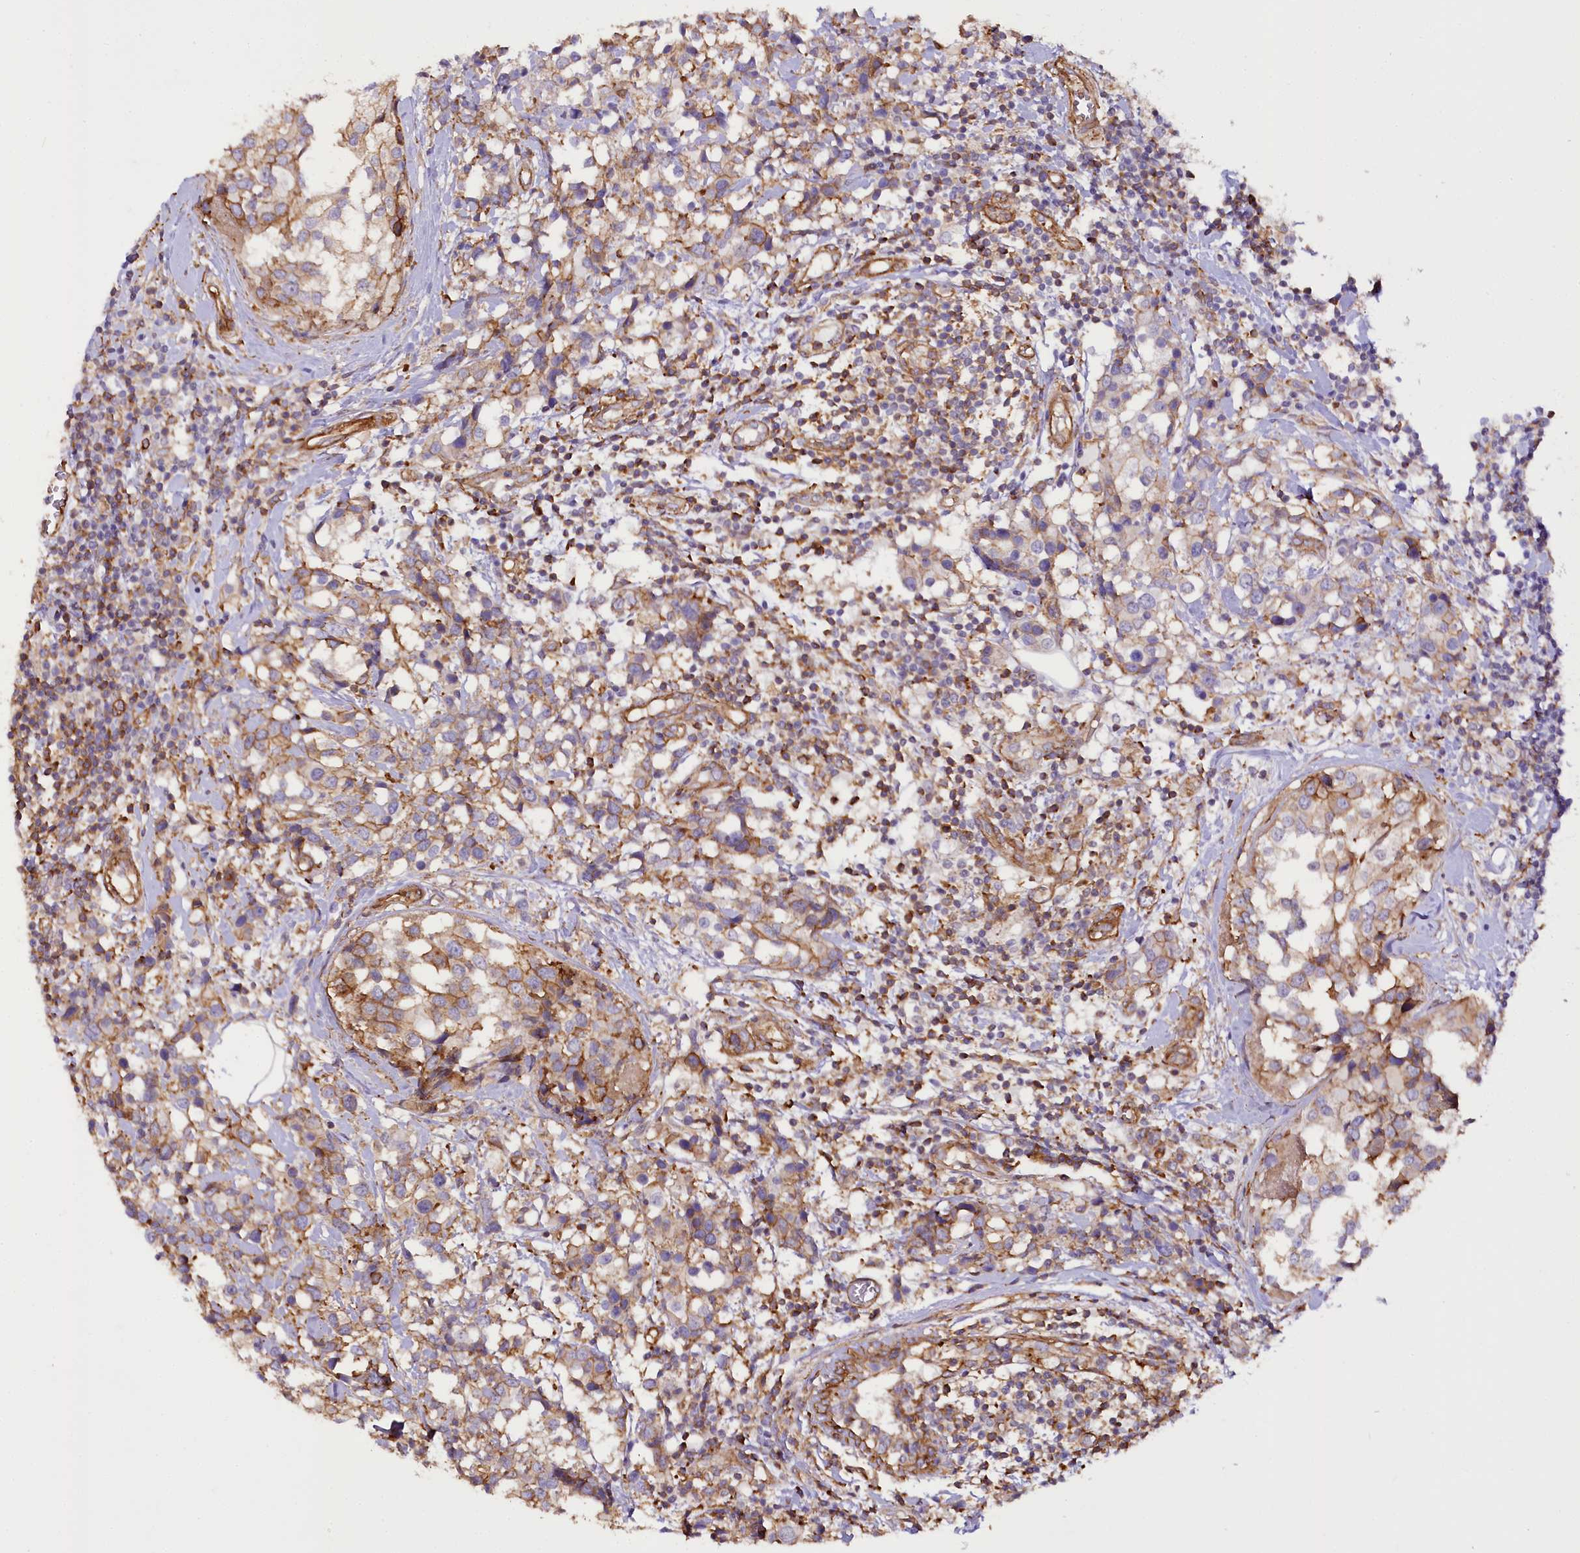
{"staining": {"intensity": "weak", "quantity": ">75%", "location": "cytoplasmic/membranous"}, "tissue": "breast cancer", "cell_type": "Tumor cells", "image_type": "cancer", "snomed": [{"axis": "morphology", "description": "Lobular carcinoma"}, {"axis": "topography", "description": "Breast"}], "caption": "High-power microscopy captured an immunohistochemistry (IHC) histopathology image of breast cancer (lobular carcinoma), revealing weak cytoplasmic/membranous staining in about >75% of tumor cells. Using DAB (3,3'-diaminobenzidine) (brown) and hematoxylin (blue) stains, captured at high magnification using brightfield microscopy.", "gene": "SYNPO2", "patient": {"sex": "female", "age": 59}}